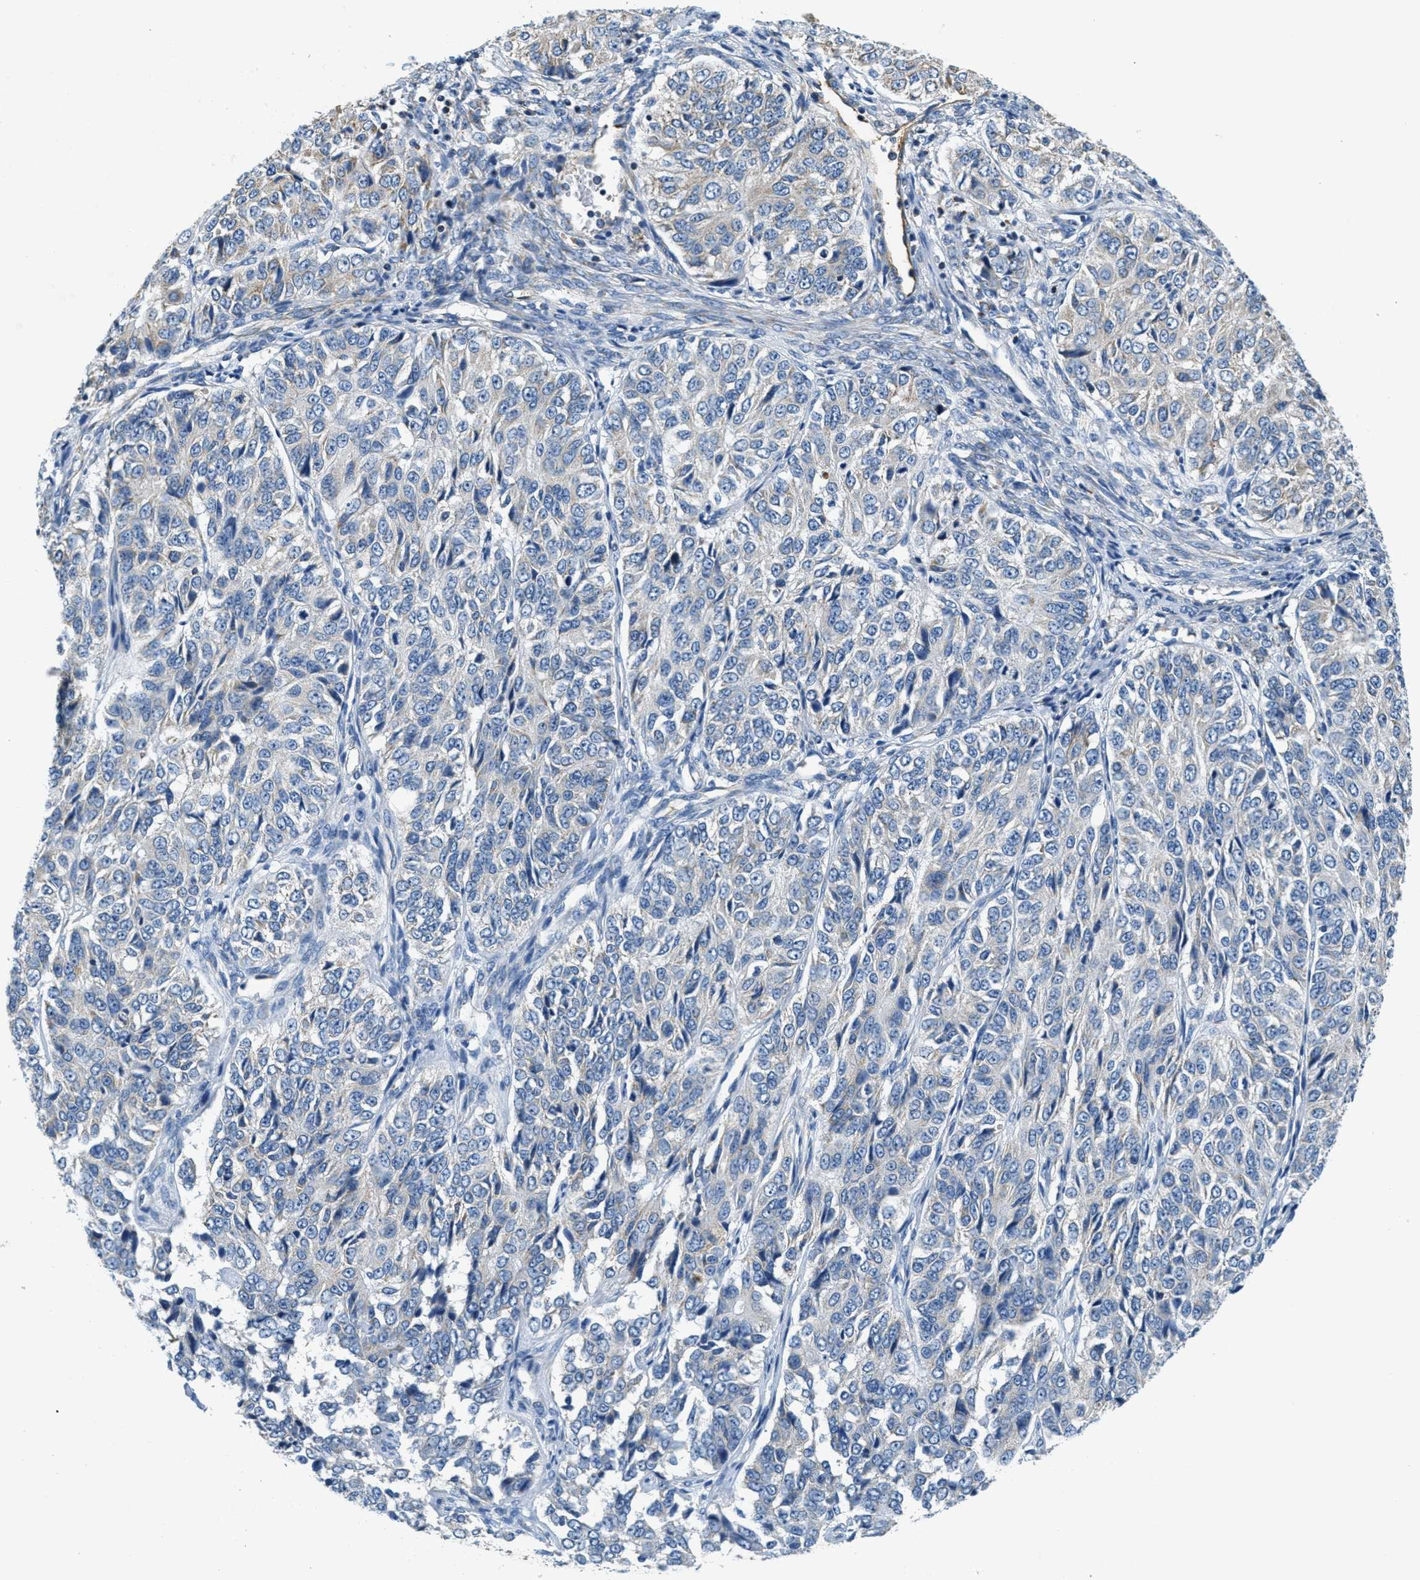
{"staining": {"intensity": "weak", "quantity": "<25%", "location": "cytoplasmic/membranous"}, "tissue": "ovarian cancer", "cell_type": "Tumor cells", "image_type": "cancer", "snomed": [{"axis": "morphology", "description": "Carcinoma, endometroid"}, {"axis": "topography", "description": "Ovary"}], "caption": "The immunohistochemistry photomicrograph has no significant staining in tumor cells of endometroid carcinoma (ovarian) tissue. (DAB IHC, high magnification).", "gene": "CA4", "patient": {"sex": "female", "age": 51}}